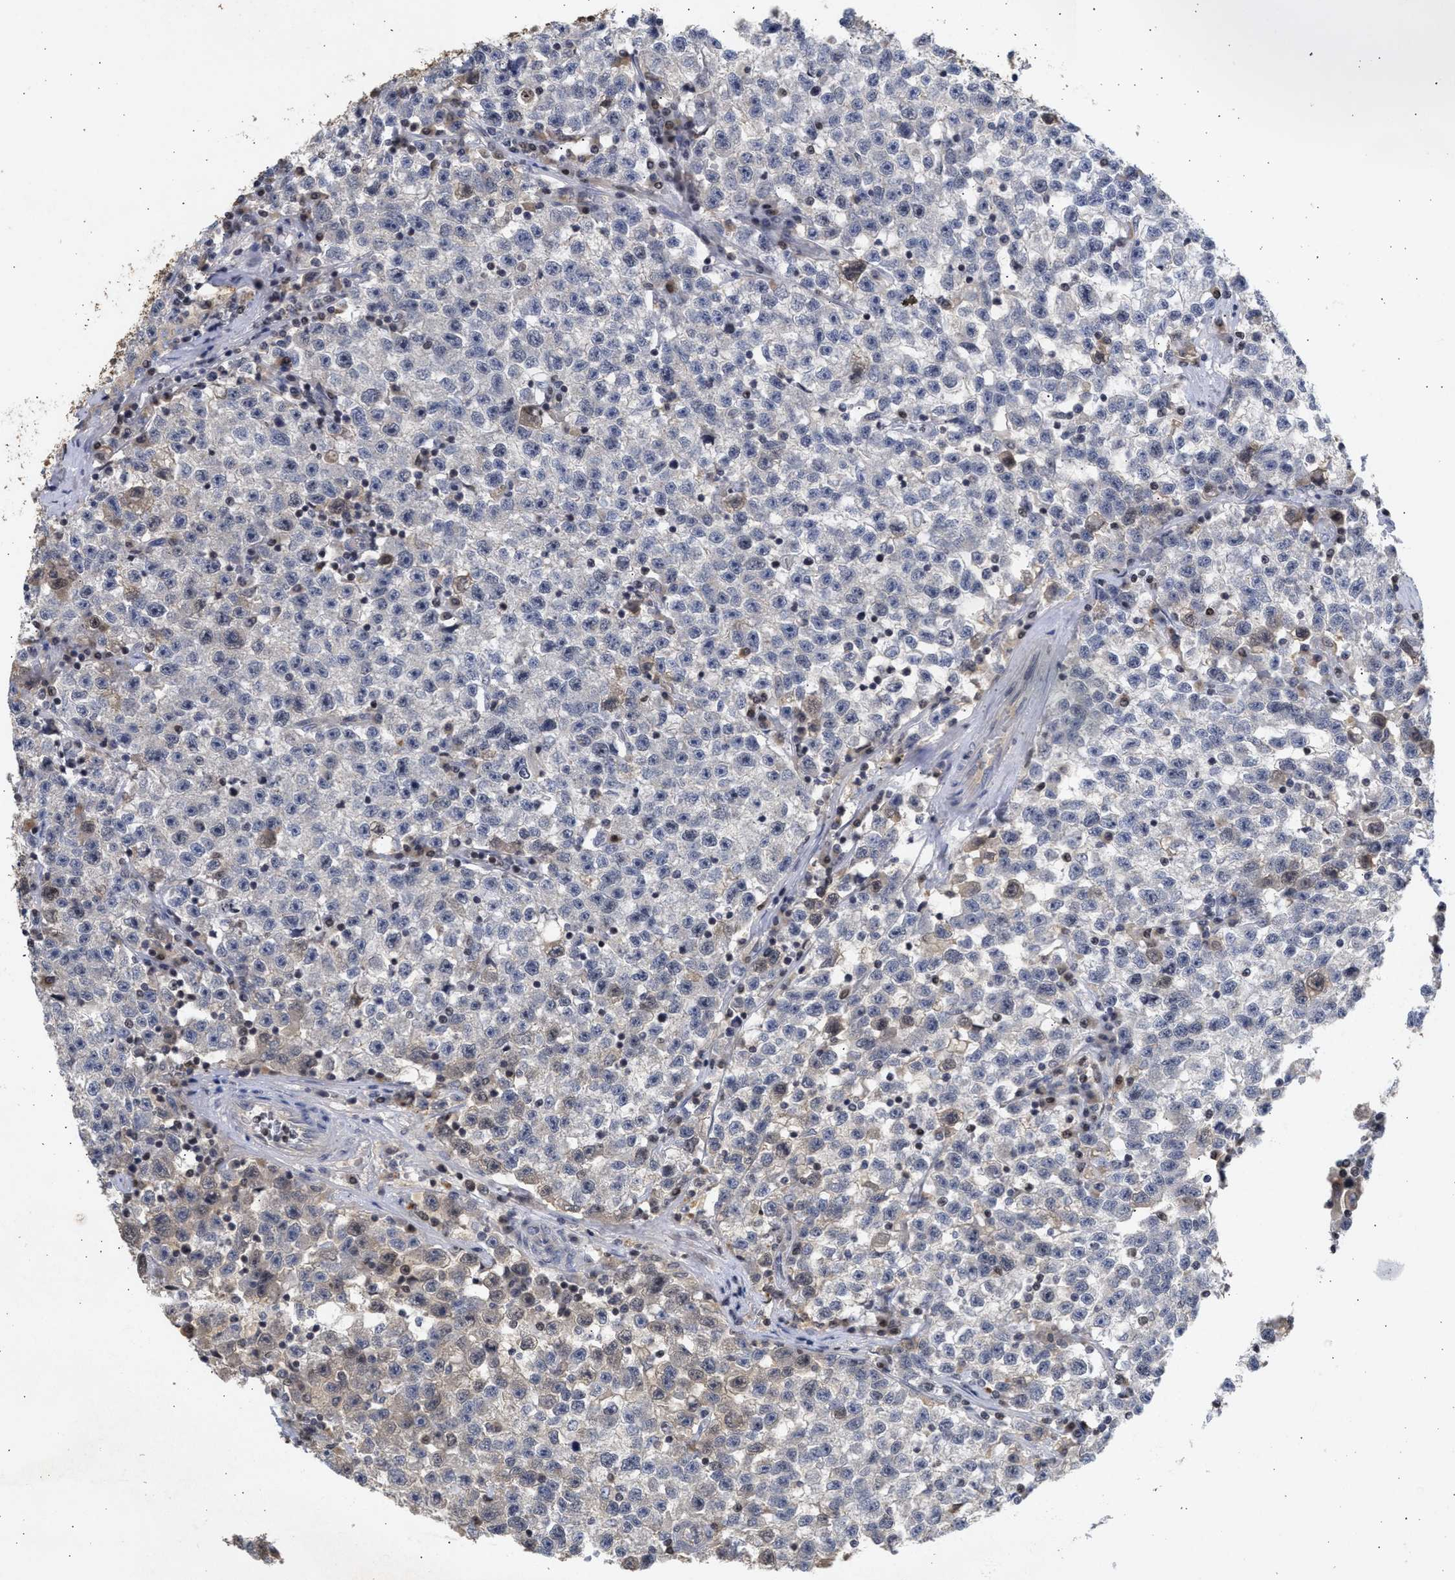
{"staining": {"intensity": "negative", "quantity": "none", "location": "none"}, "tissue": "testis cancer", "cell_type": "Tumor cells", "image_type": "cancer", "snomed": [{"axis": "morphology", "description": "Seminoma, NOS"}, {"axis": "topography", "description": "Testis"}], "caption": "Tumor cells show no significant expression in testis seminoma.", "gene": "ENSG00000142539", "patient": {"sex": "male", "age": 22}}